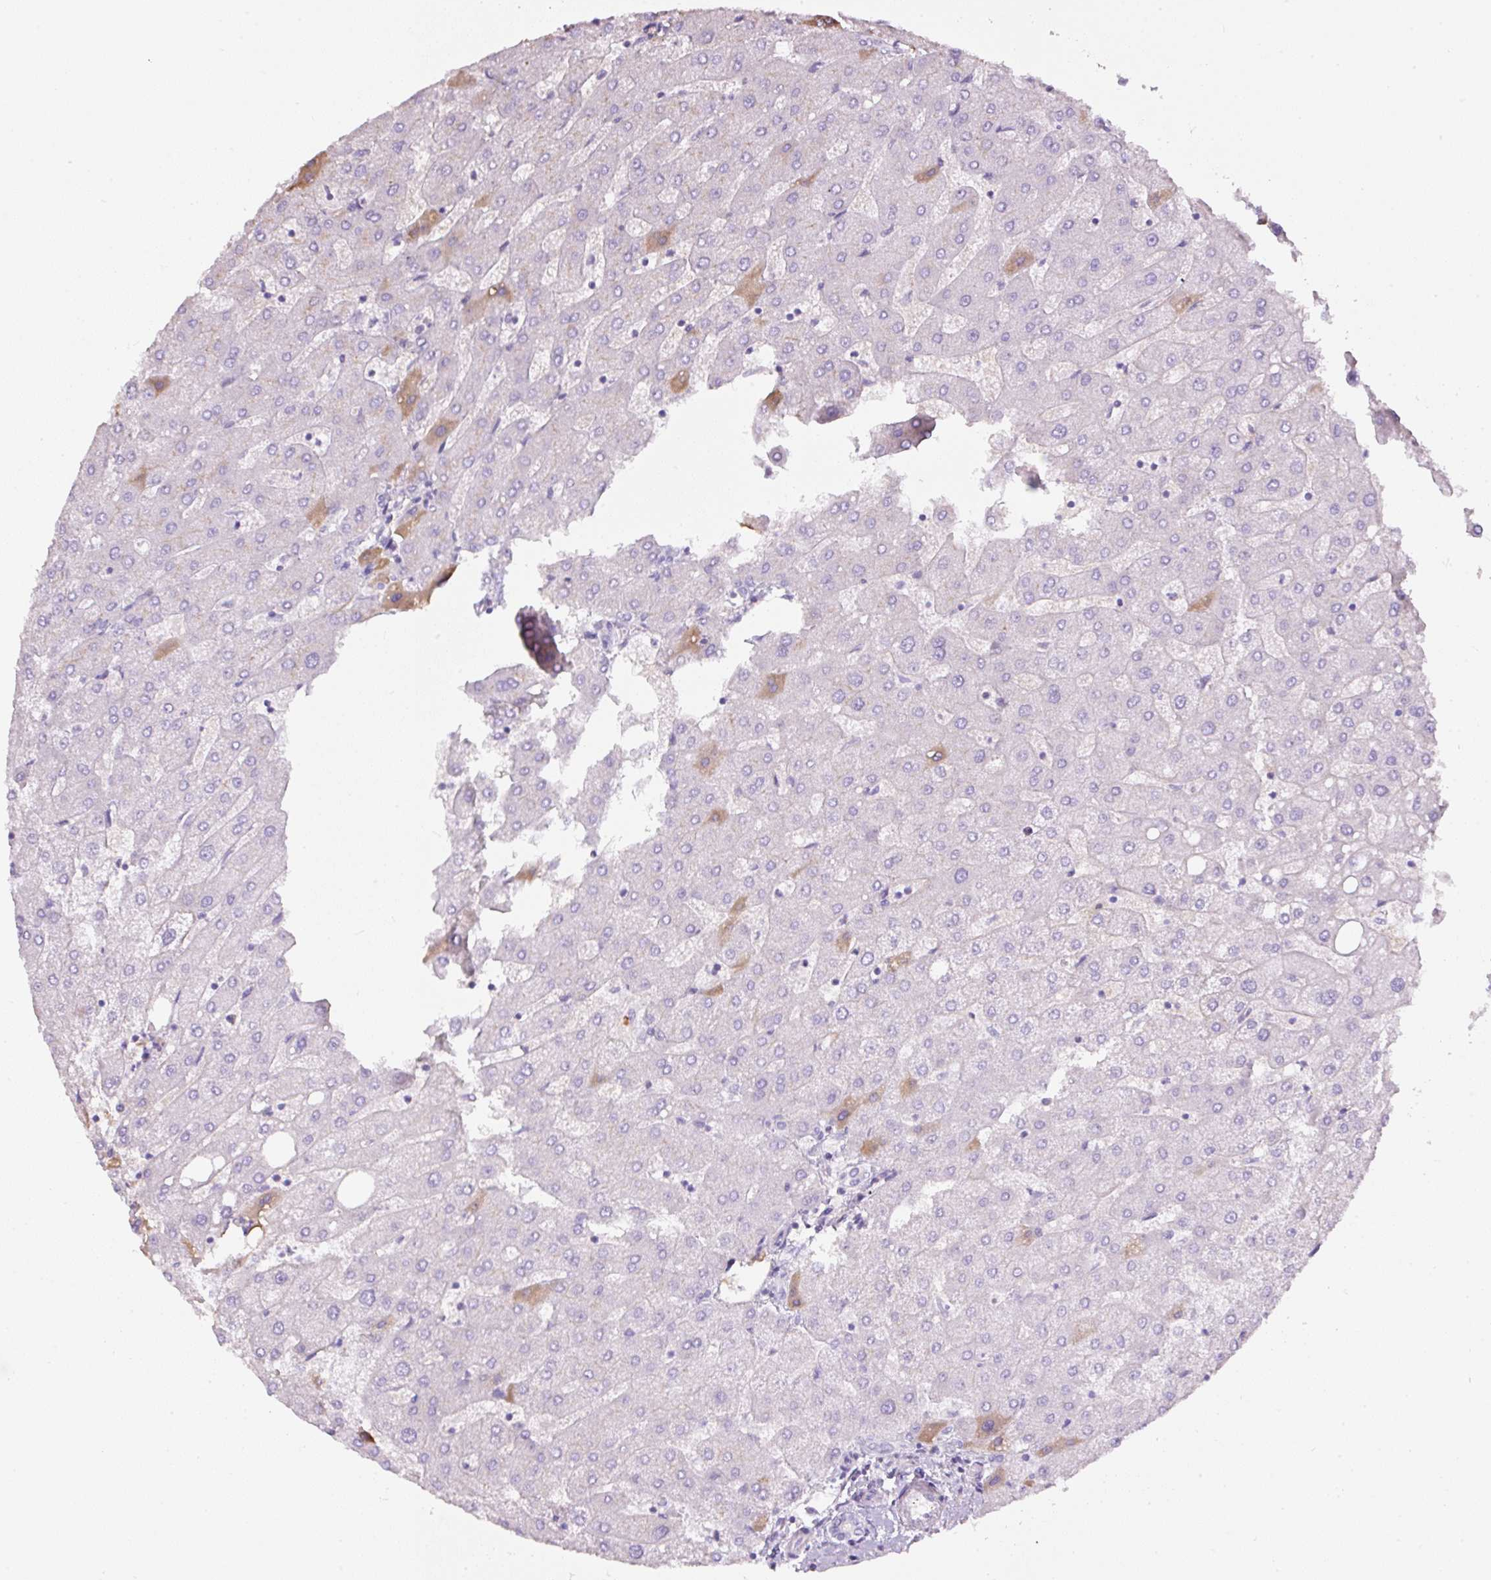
{"staining": {"intensity": "negative", "quantity": "none", "location": "none"}, "tissue": "liver", "cell_type": "Cholangiocytes", "image_type": "normal", "snomed": [{"axis": "morphology", "description": "Normal tissue, NOS"}, {"axis": "topography", "description": "Liver"}], "caption": "DAB immunohistochemical staining of normal human liver reveals no significant positivity in cholangiocytes. (Stains: DAB (3,3'-diaminobenzidine) immunohistochemistry (IHC) with hematoxylin counter stain, Microscopy: brightfield microscopy at high magnification).", "gene": "APOA1", "patient": {"sex": "male", "age": 67}}